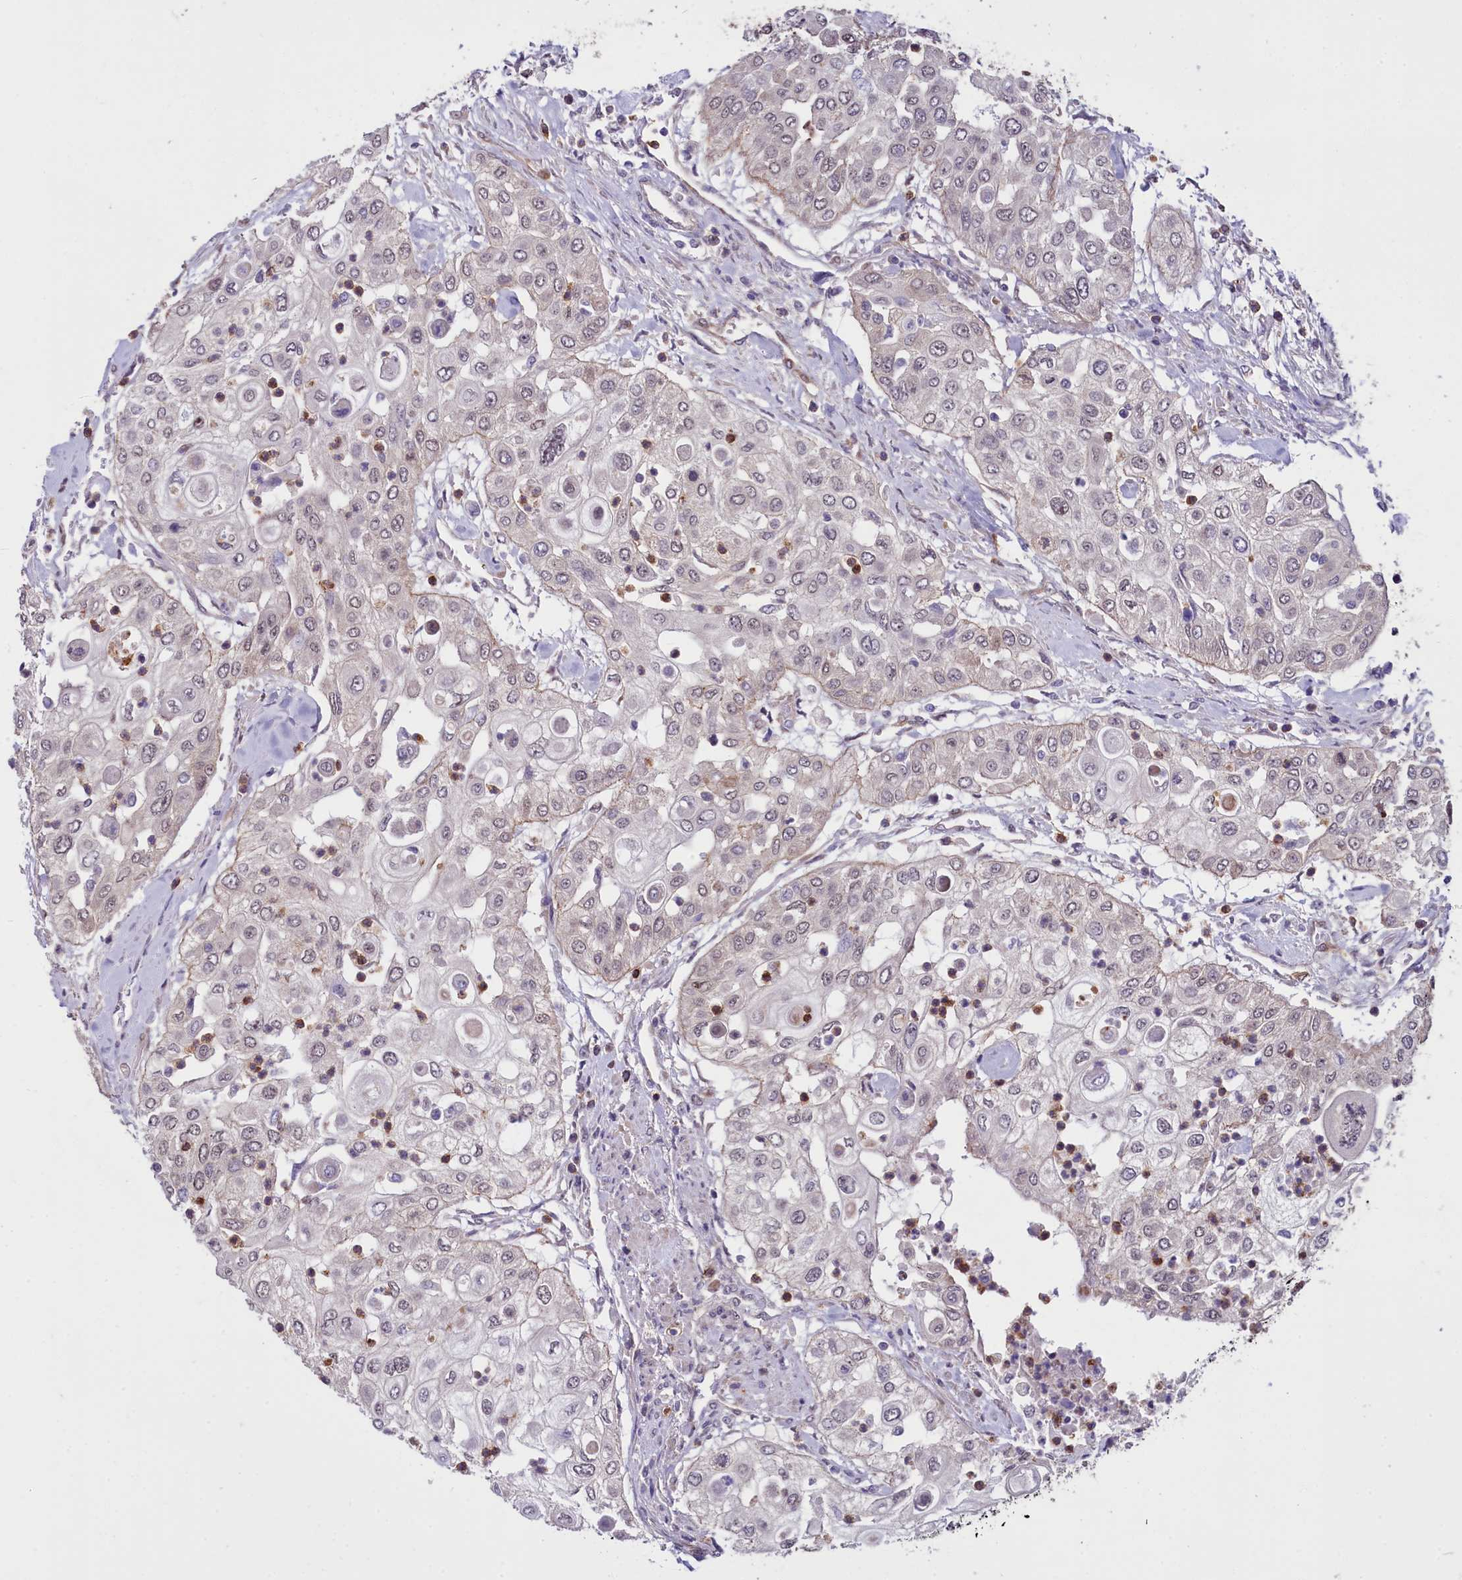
{"staining": {"intensity": "negative", "quantity": "none", "location": "none"}, "tissue": "urothelial cancer", "cell_type": "Tumor cells", "image_type": "cancer", "snomed": [{"axis": "morphology", "description": "Urothelial carcinoma, High grade"}, {"axis": "topography", "description": "Urinary bladder"}], "caption": "IHC micrograph of neoplastic tissue: urothelial cancer stained with DAB exhibits no significant protein positivity in tumor cells. (Brightfield microscopy of DAB immunohistochemistry (IHC) at high magnification).", "gene": "BCAR1", "patient": {"sex": "female", "age": 79}}